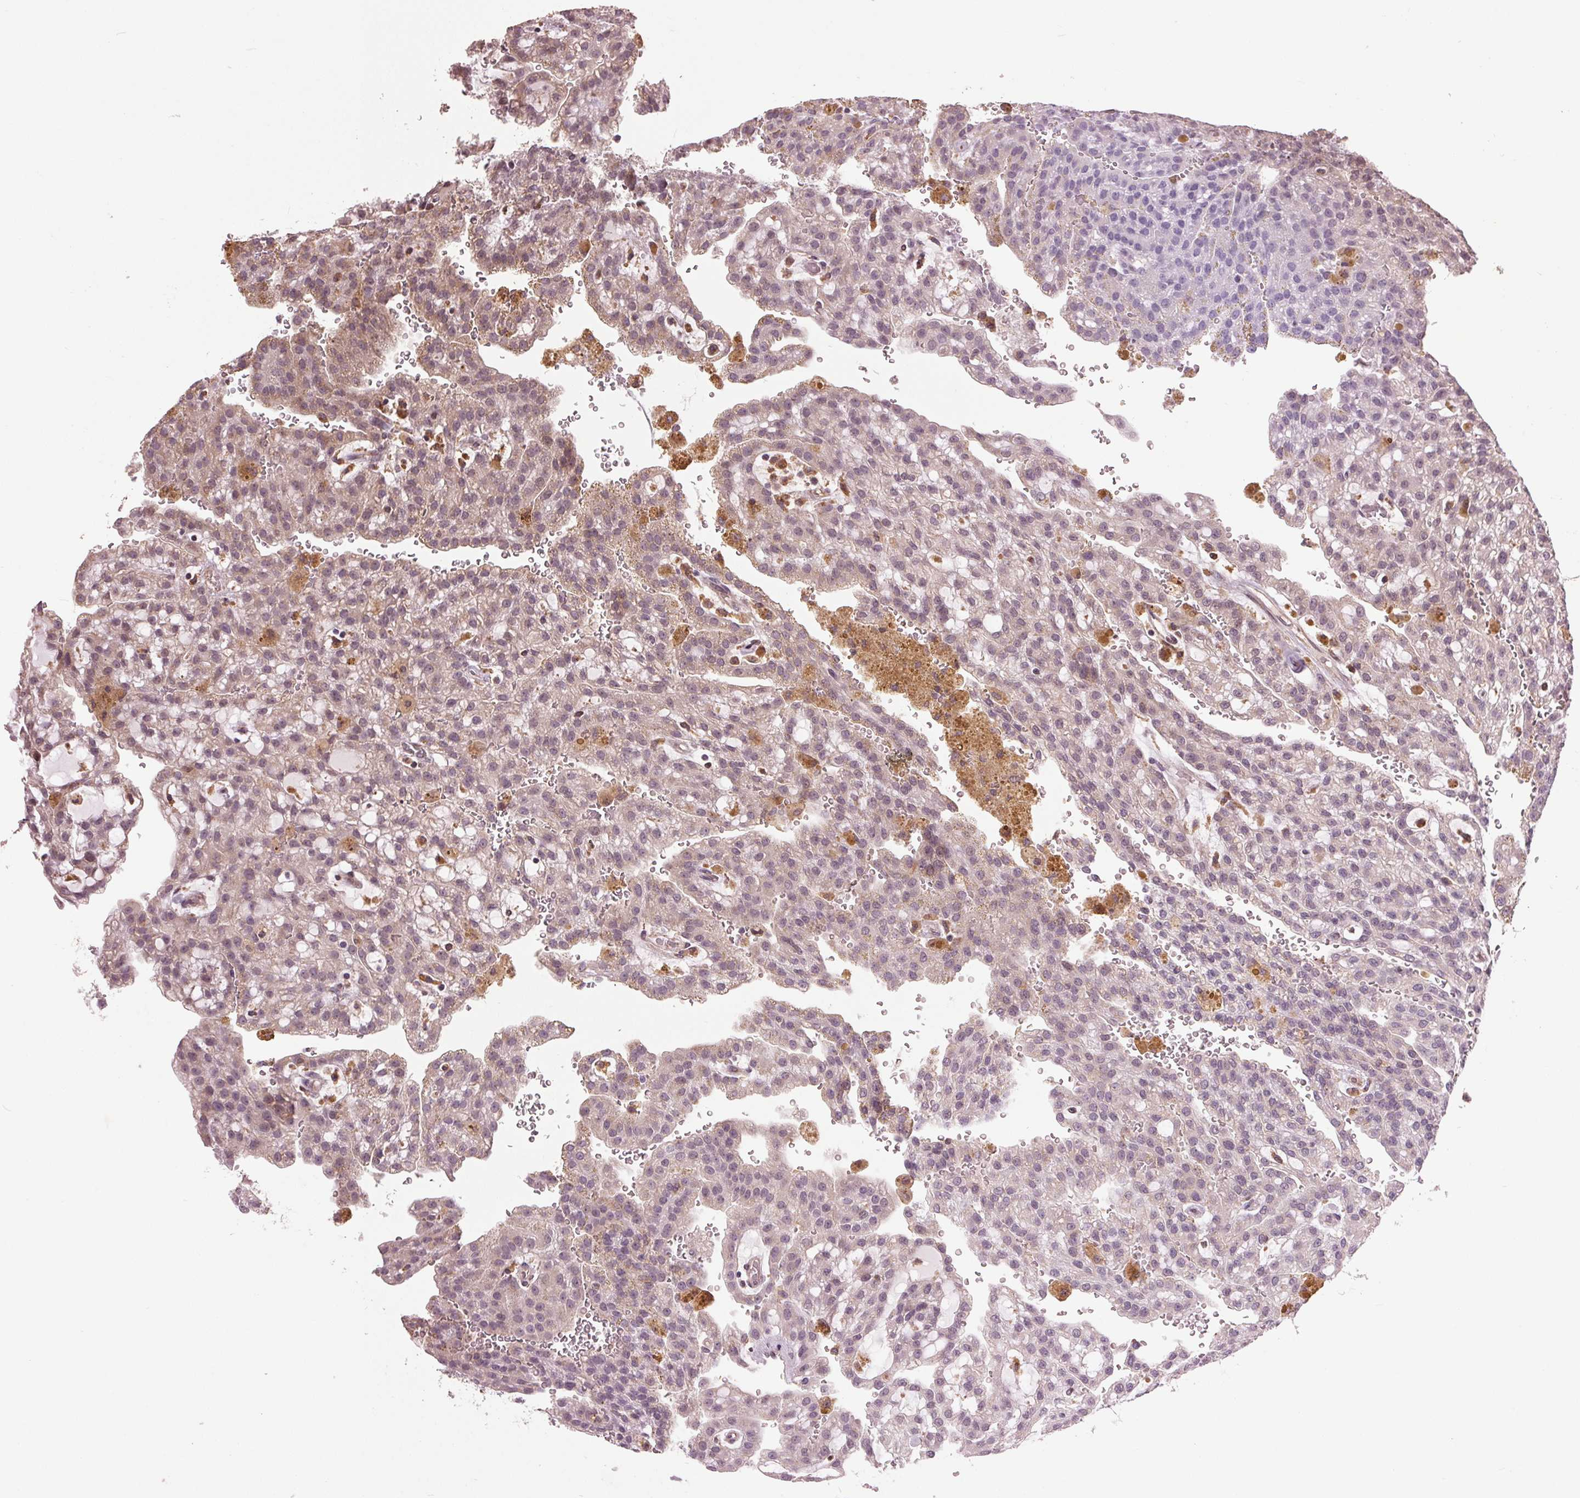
{"staining": {"intensity": "negative", "quantity": "none", "location": "none"}, "tissue": "renal cancer", "cell_type": "Tumor cells", "image_type": "cancer", "snomed": [{"axis": "morphology", "description": "Adenocarcinoma, NOS"}, {"axis": "topography", "description": "Kidney"}], "caption": "Immunohistochemical staining of adenocarcinoma (renal) shows no significant positivity in tumor cells.", "gene": "BSDC1", "patient": {"sex": "male", "age": 63}}